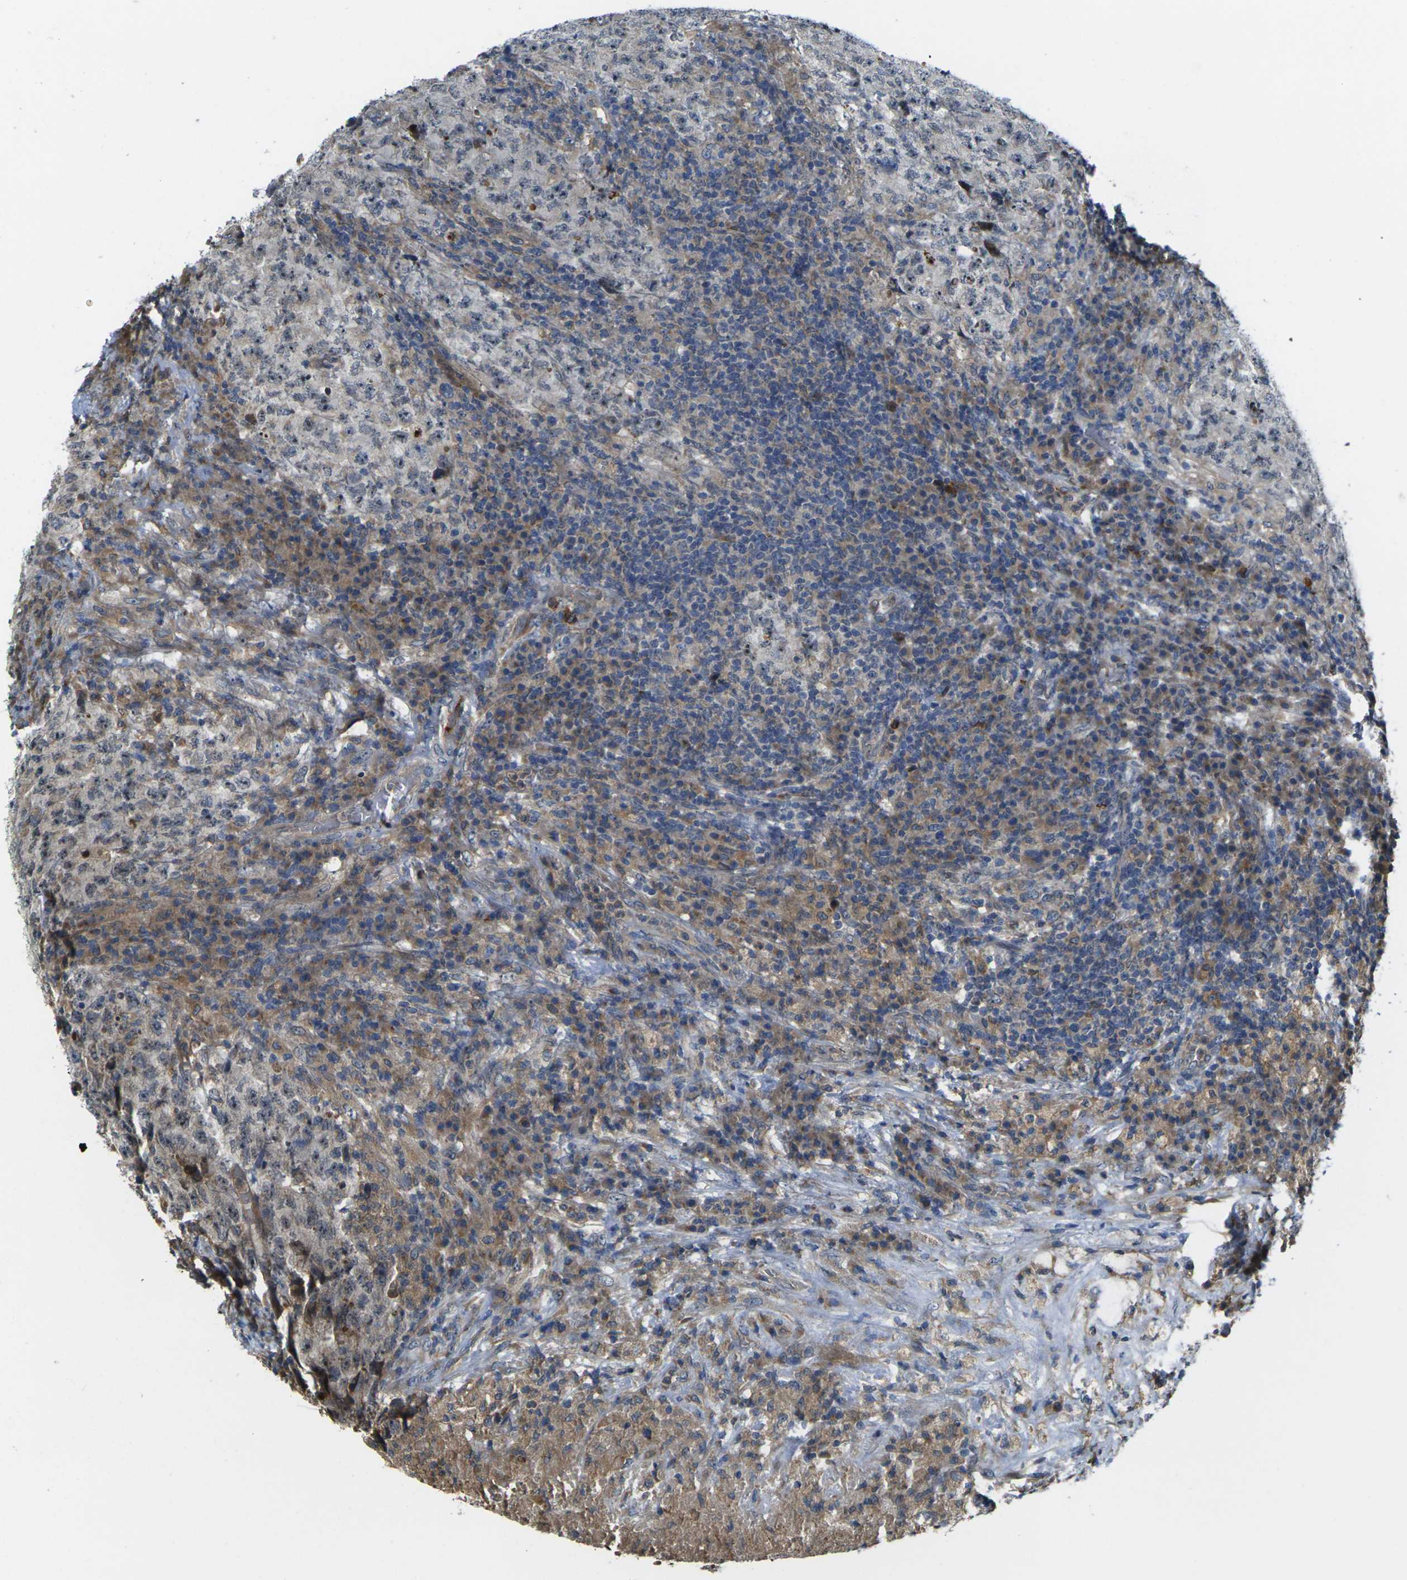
{"staining": {"intensity": "weak", "quantity": "<25%", "location": "cytoplasmic/membranous"}, "tissue": "testis cancer", "cell_type": "Tumor cells", "image_type": "cancer", "snomed": [{"axis": "morphology", "description": "Necrosis, NOS"}, {"axis": "morphology", "description": "Carcinoma, Embryonal, NOS"}, {"axis": "topography", "description": "Testis"}], "caption": "This is a image of immunohistochemistry (IHC) staining of testis embryonal carcinoma, which shows no staining in tumor cells.", "gene": "FZD1", "patient": {"sex": "male", "age": 19}}